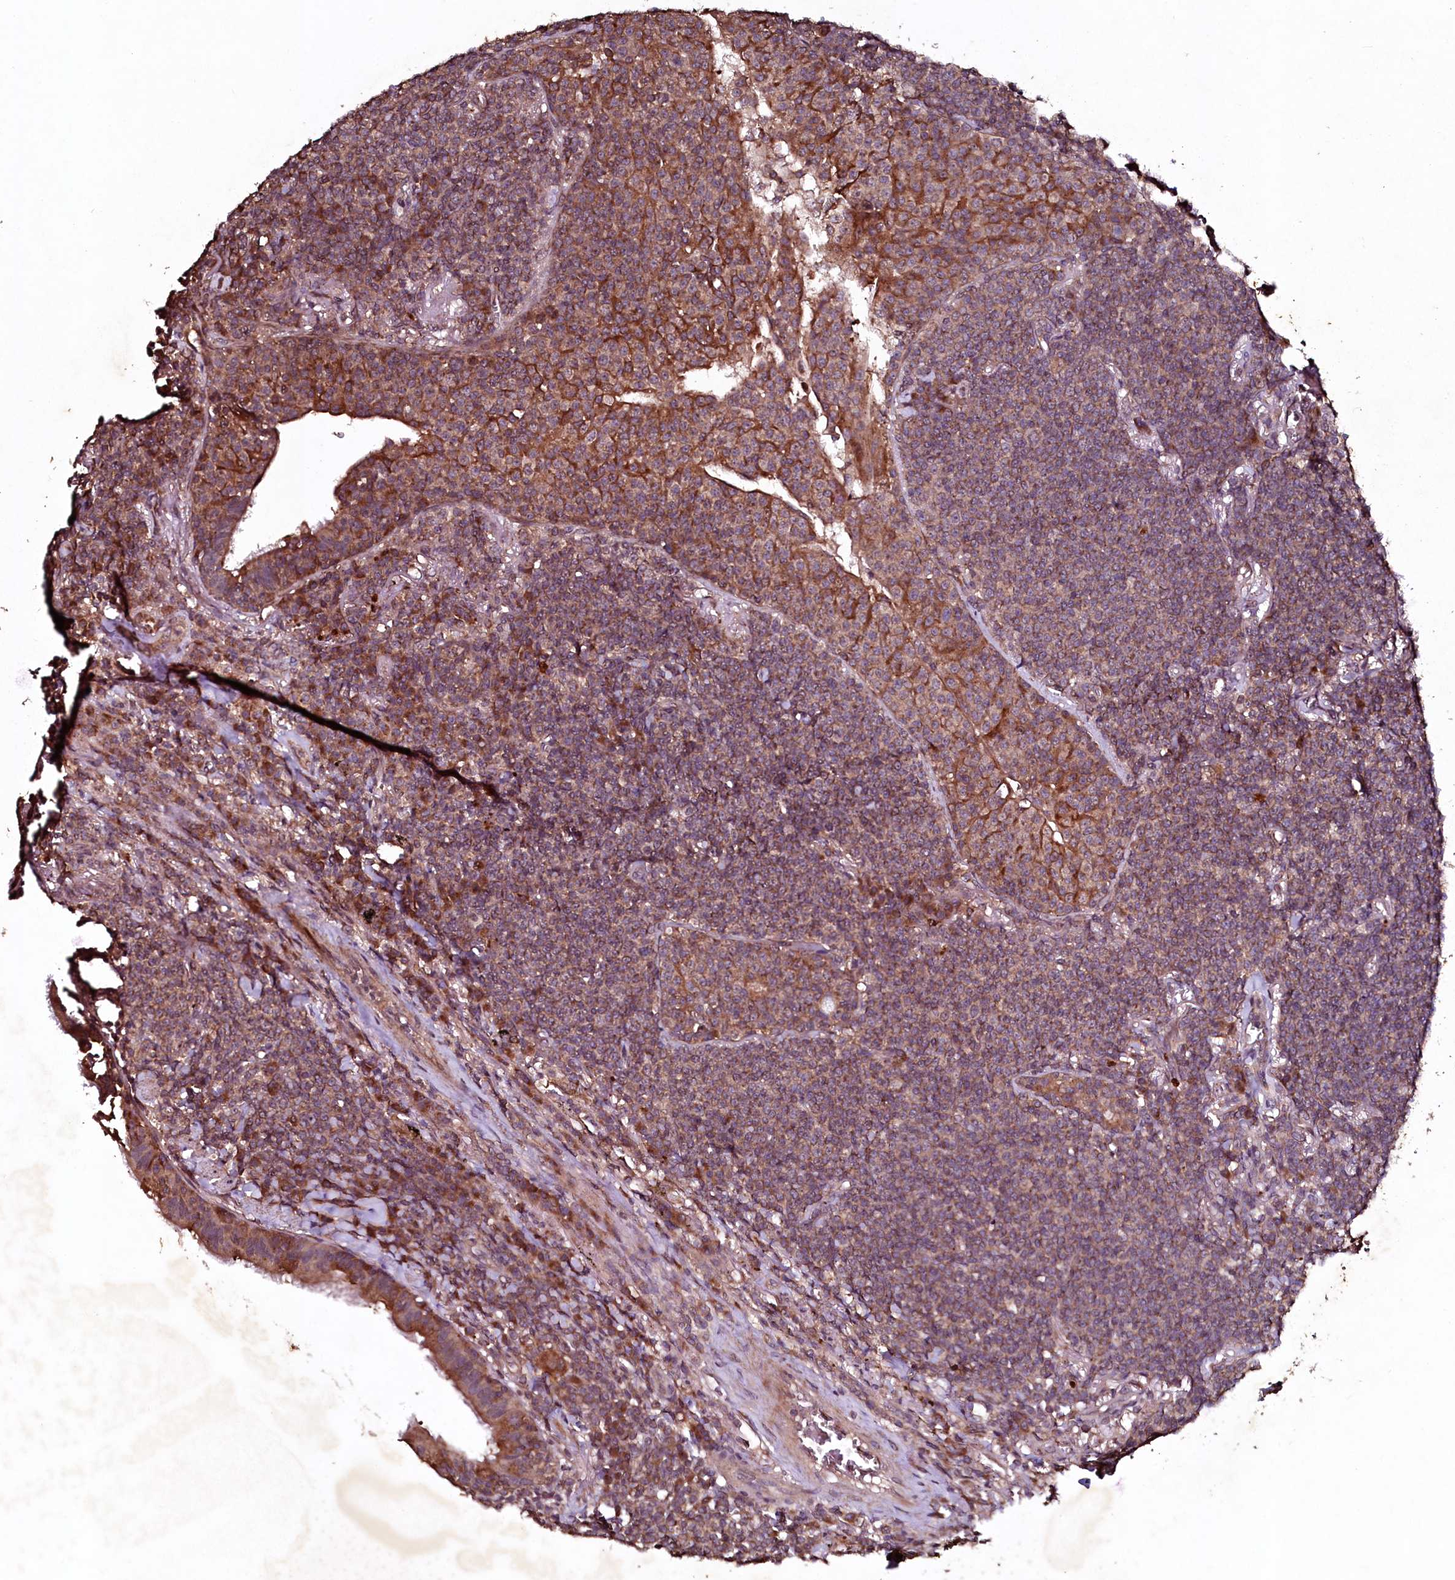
{"staining": {"intensity": "moderate", "quantity": ">75%", "location": "cytoplasmic/membranous"}, "tissue": "lymphoma", "cell_type": "Tumor cells", "image_type": "cancer", "snomed": [{"axis": "morphology", "description": "Malignant lymphoma, non-Hodgkin's type, Low grade"}, {"axis": "topography", "description": "Lung"}], "caption": "Moderate cytoplasmic/membranous protein staining is present in approximately >75% of tumor cells in low-grade malignant lymphoma, non-Hodgkin's type.", "gene": "SEC24C", "patient": {"sex": "female", "age": 71}}